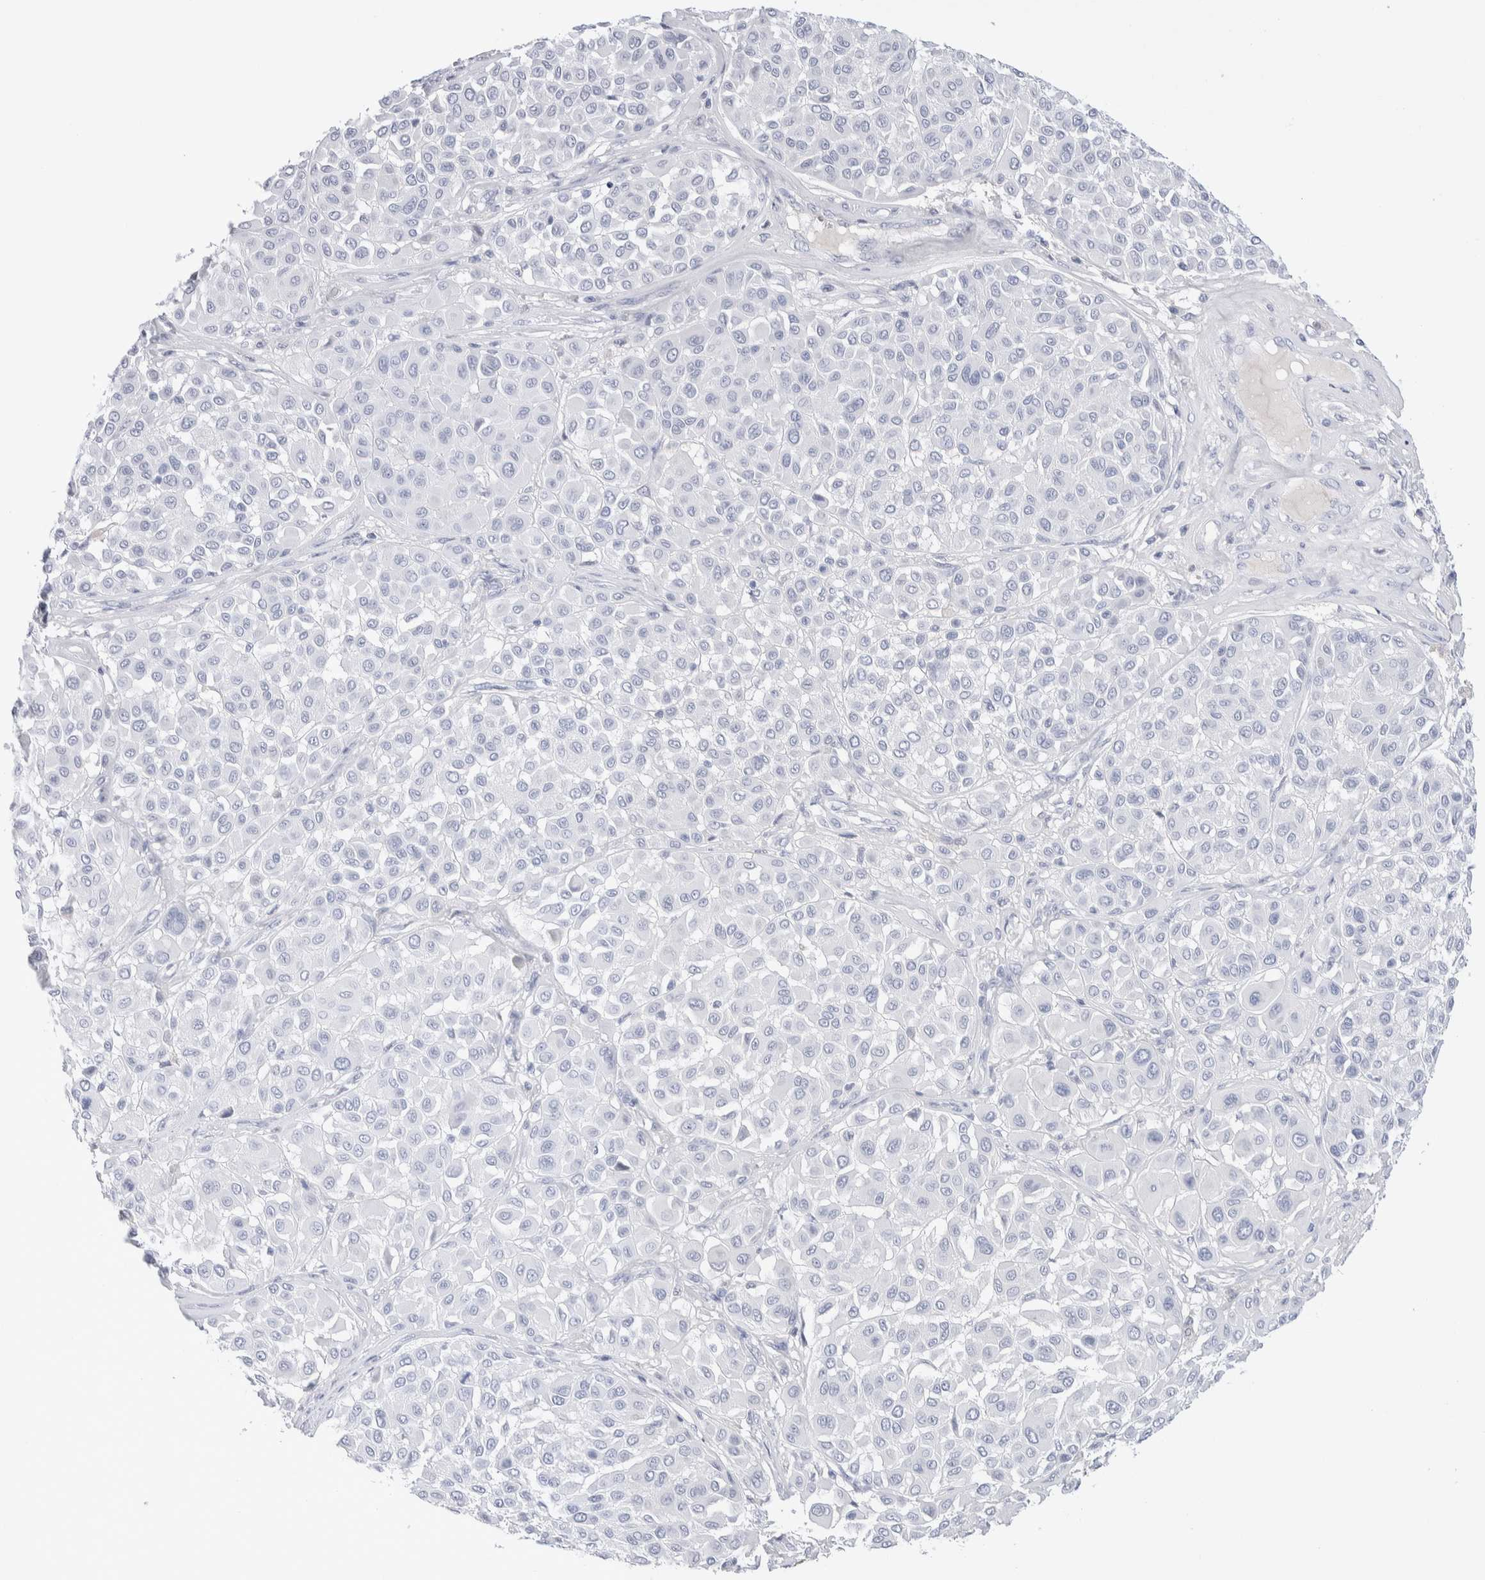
{"staining": {"intensity": "negative", "quantity": "none", "location": "none"}, "tissue": "melanoma", "cell_type": "Tumor cells", "image_type": "cancer", "snomed": [{"axis": "morphology", "description": "Malignant melanoma, Metastatic site"}, {"axis": "topography", "description": "Soft tissue"}], "caption": "Tumor cells are negative for protein expression in human malignant melanoma (metastatic site).", "gene": "GDA", "patient": {"sex": "male", "age": 41}}